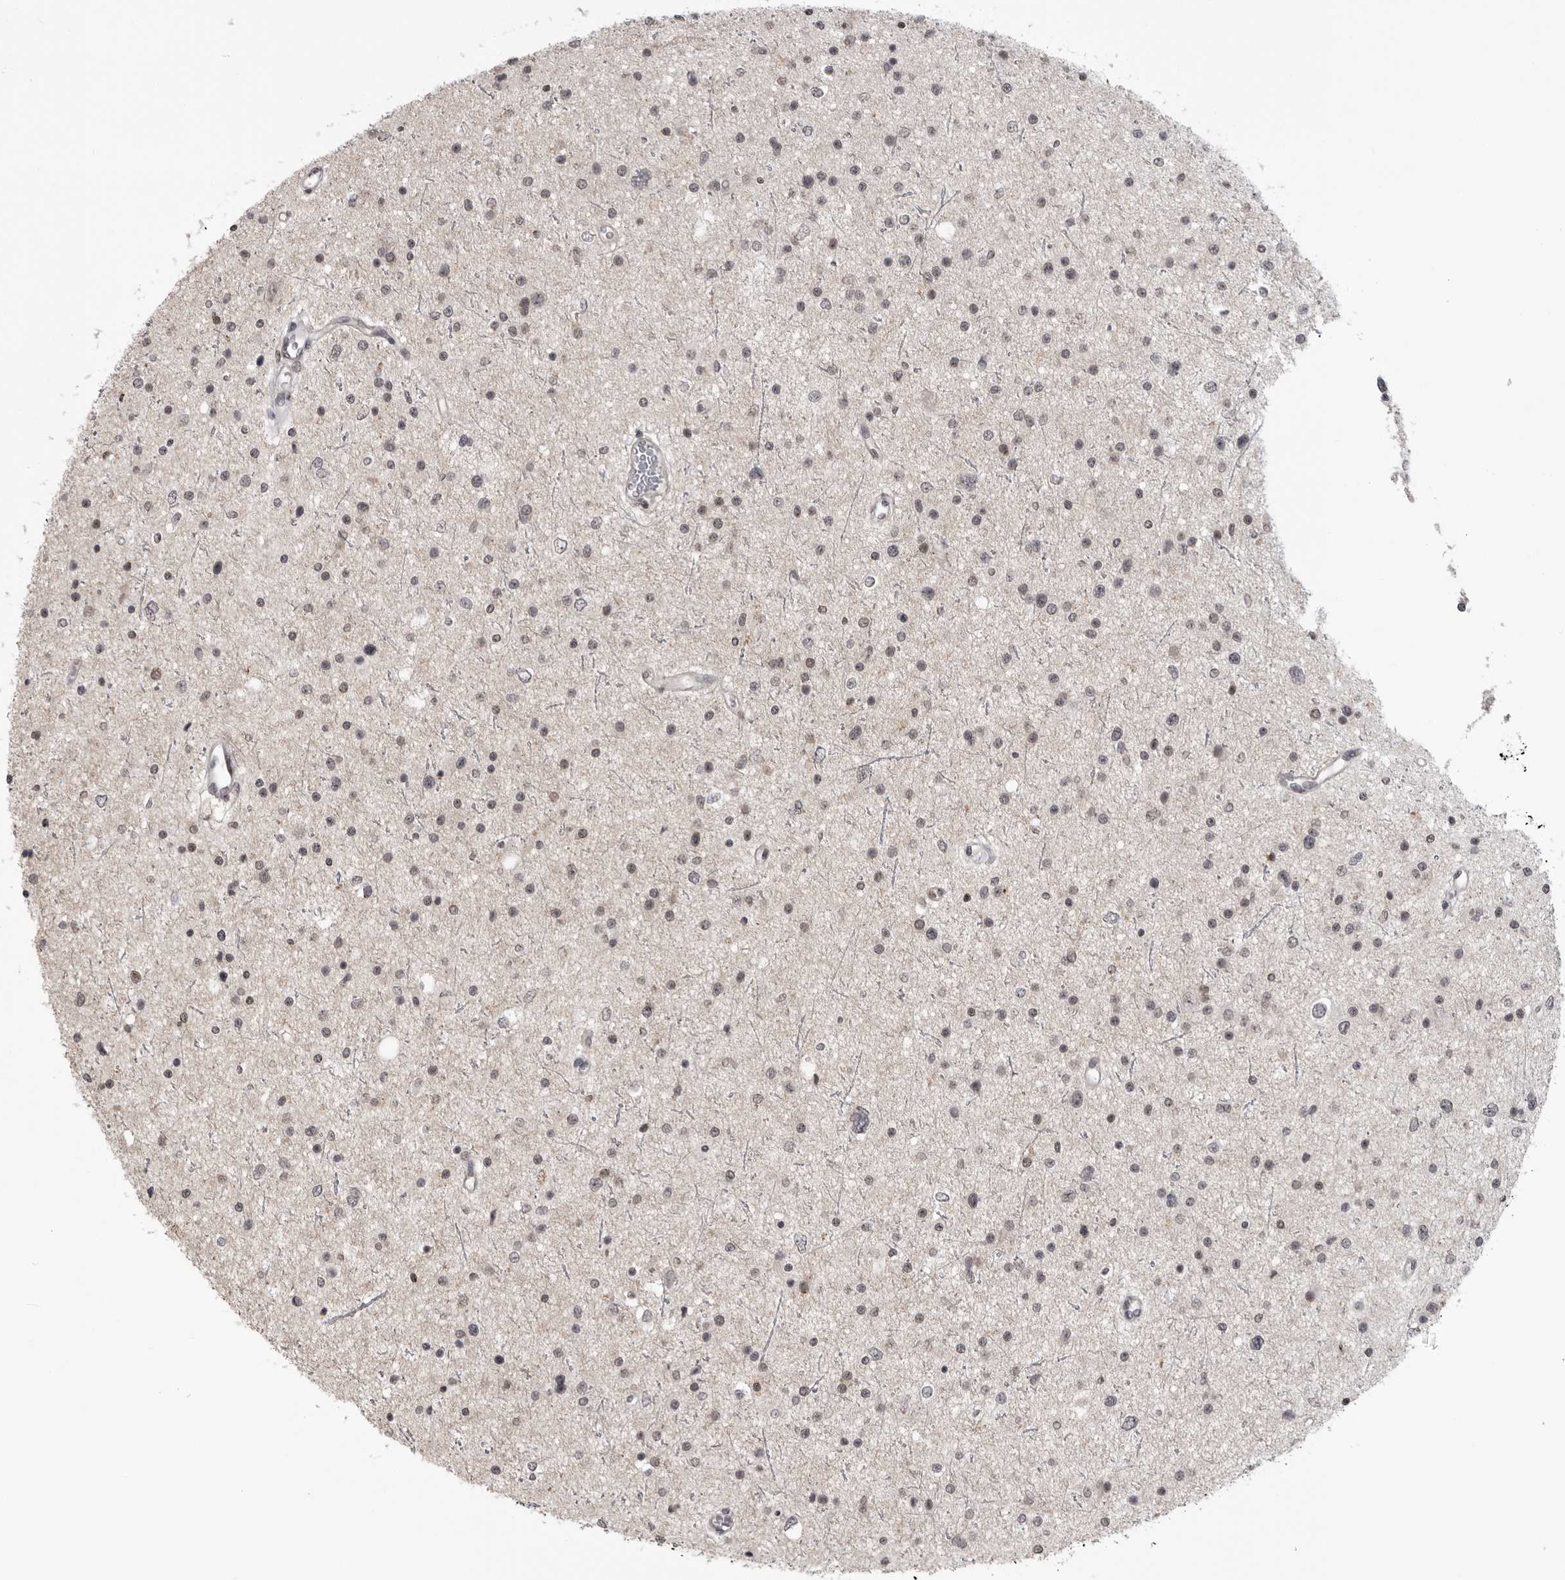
{"staining": {"intensity": "weak", "quantity": "<25%", "location": "nuclear"}, "tissue": "glioma", "cell_type": "Tumor cells", "image_type": "cancer", "snomed": [{"axis": "morphology", "description": "Glioma, malignant, Low grade"}, {"axis": "topography", "description": "Brain"}], "caption": "Immunohistochemistry photomicrograph of neoplastic tissue: human glioma stained with DAB reveals no significant protein positivity in tumor cells.", "gene": "PDCL3", "patient": {"sex": "female", "age": 37}}